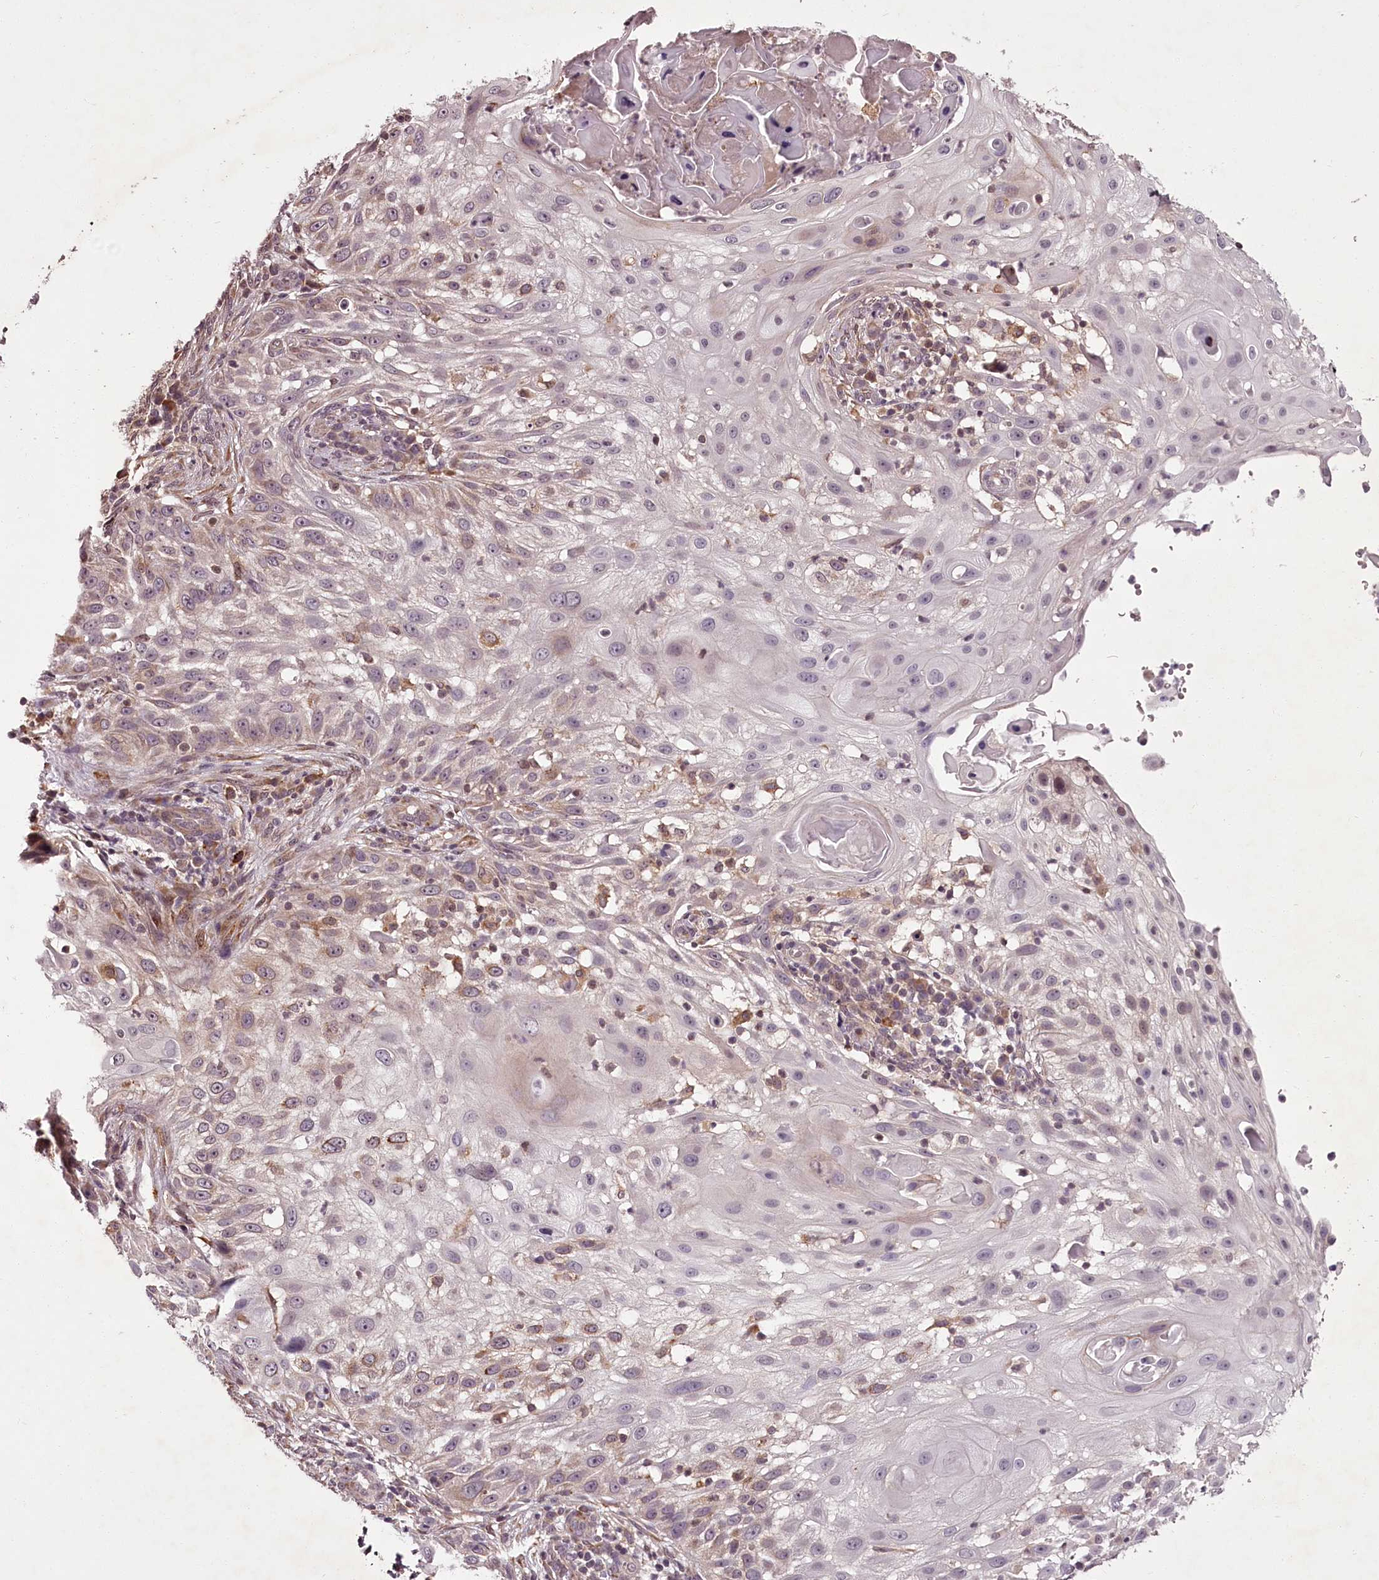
{"staining": {"intensity": "weak", "quantity": "<25%", "location": "cytoplasmic/membranous"}, "tissue": "skin cancer", "cell_type": "Tumor cells", "image_type": "cancer", "snomed": [{"axis": "morphology", "description": "Squamous cell carcinoma, NOS"}, {"axis": "topography", "description": "Skin"}], "caption": "The IHC micrograph has no significant expression in tumor cells of skin squamous cell carcinoma tissue.", "gene": "CCDC92", "patient": {"sex": "female", "age": 44}}